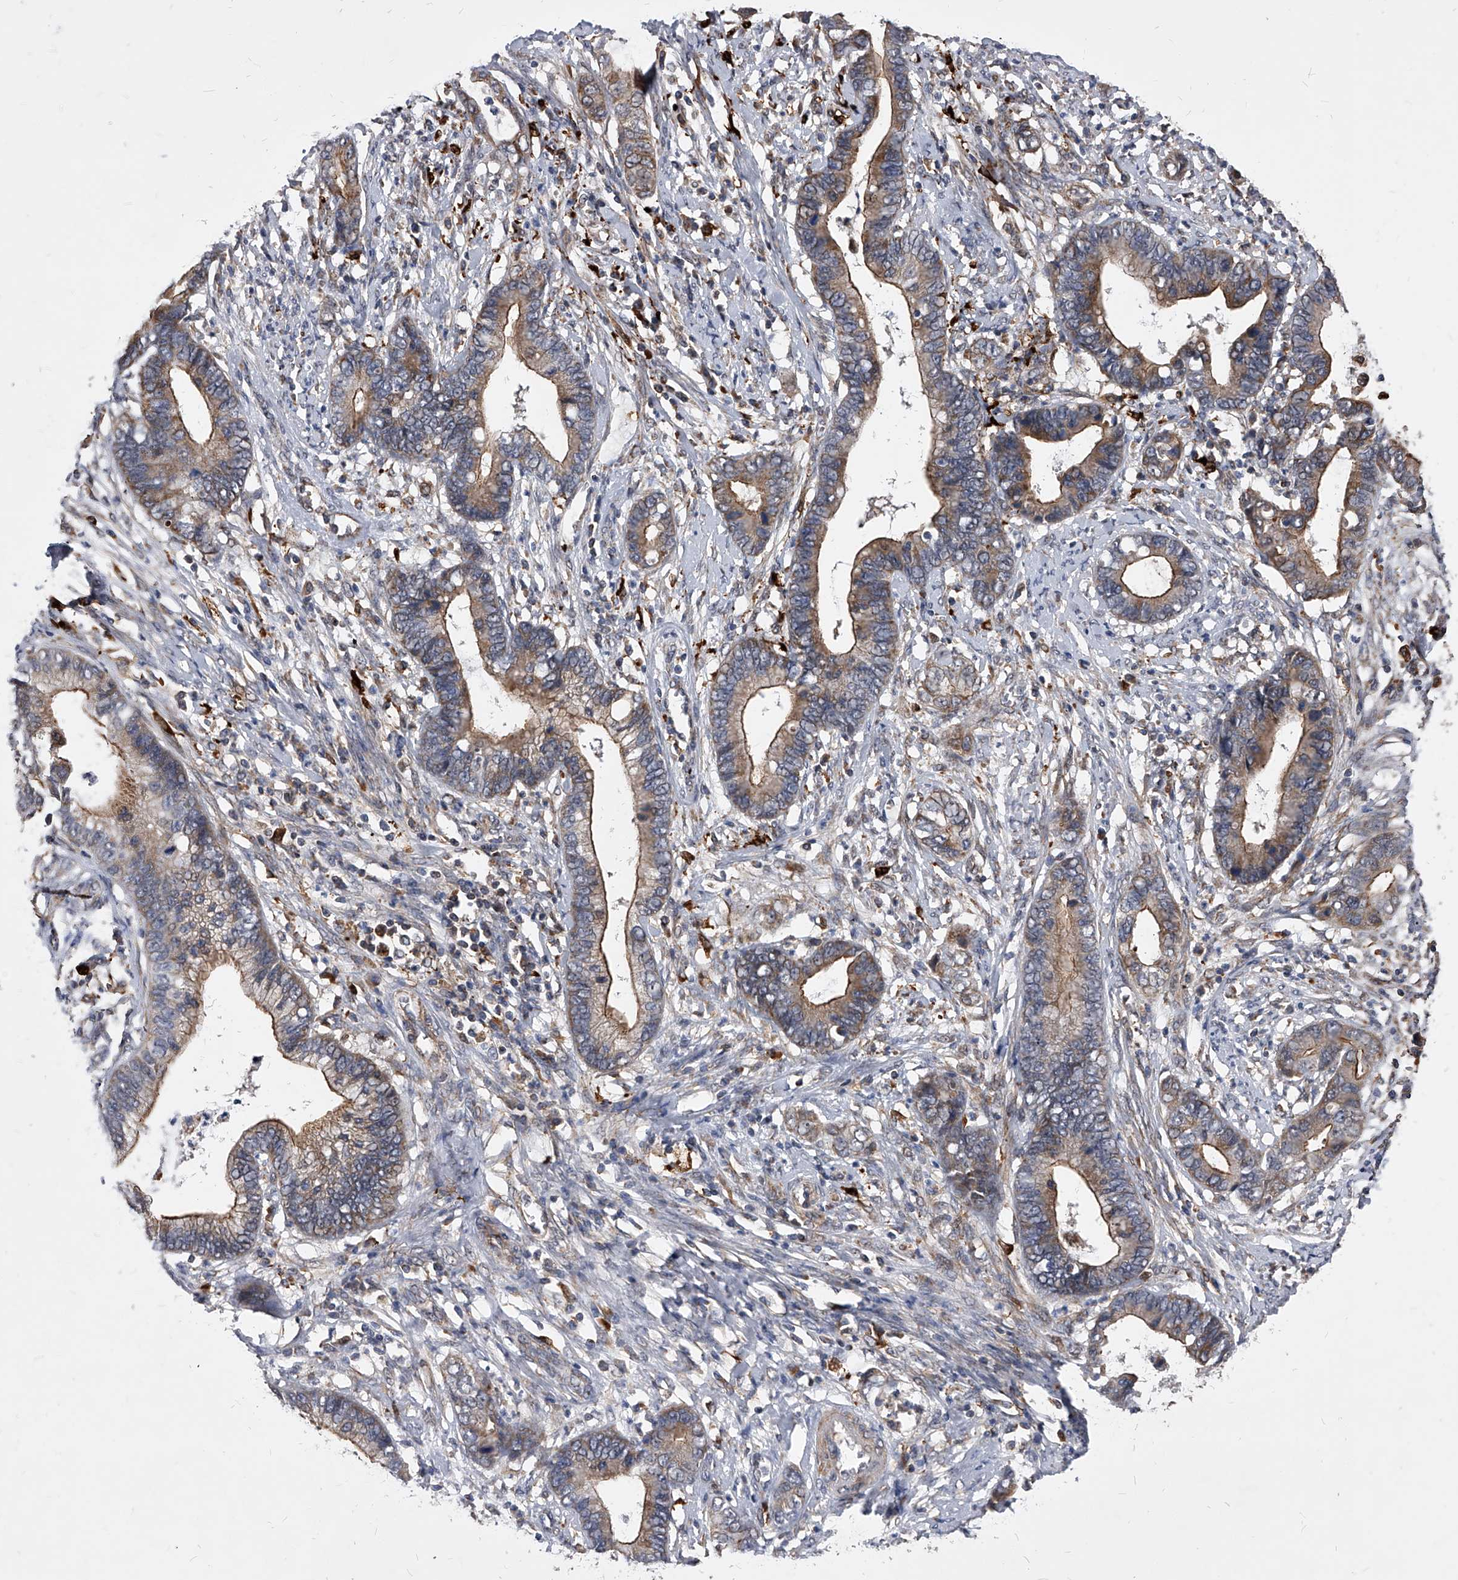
{"staining": {"intensity": "moderate", "quantity": ">75%", "location": "cytoplasmic/membranous"}, "tissue": "cervical cancer", "cell_type": "Tumor cells", "image_type": "cancer", "snomed": [{"axis": "morphology", "description": "Adenocarcinoma, NOS"}, {"axis": "topography", "description": "Cervix"}], "caption": "Immunohistochemistry (IHC) of cervical cancer (adenocarcinoma) reveals medium levels of moderate cytoplasmic/membranous staining in approximately >75% of tumor cells.", "gene": "SOBP", "patient": {"sex": "female", "age": 44}}